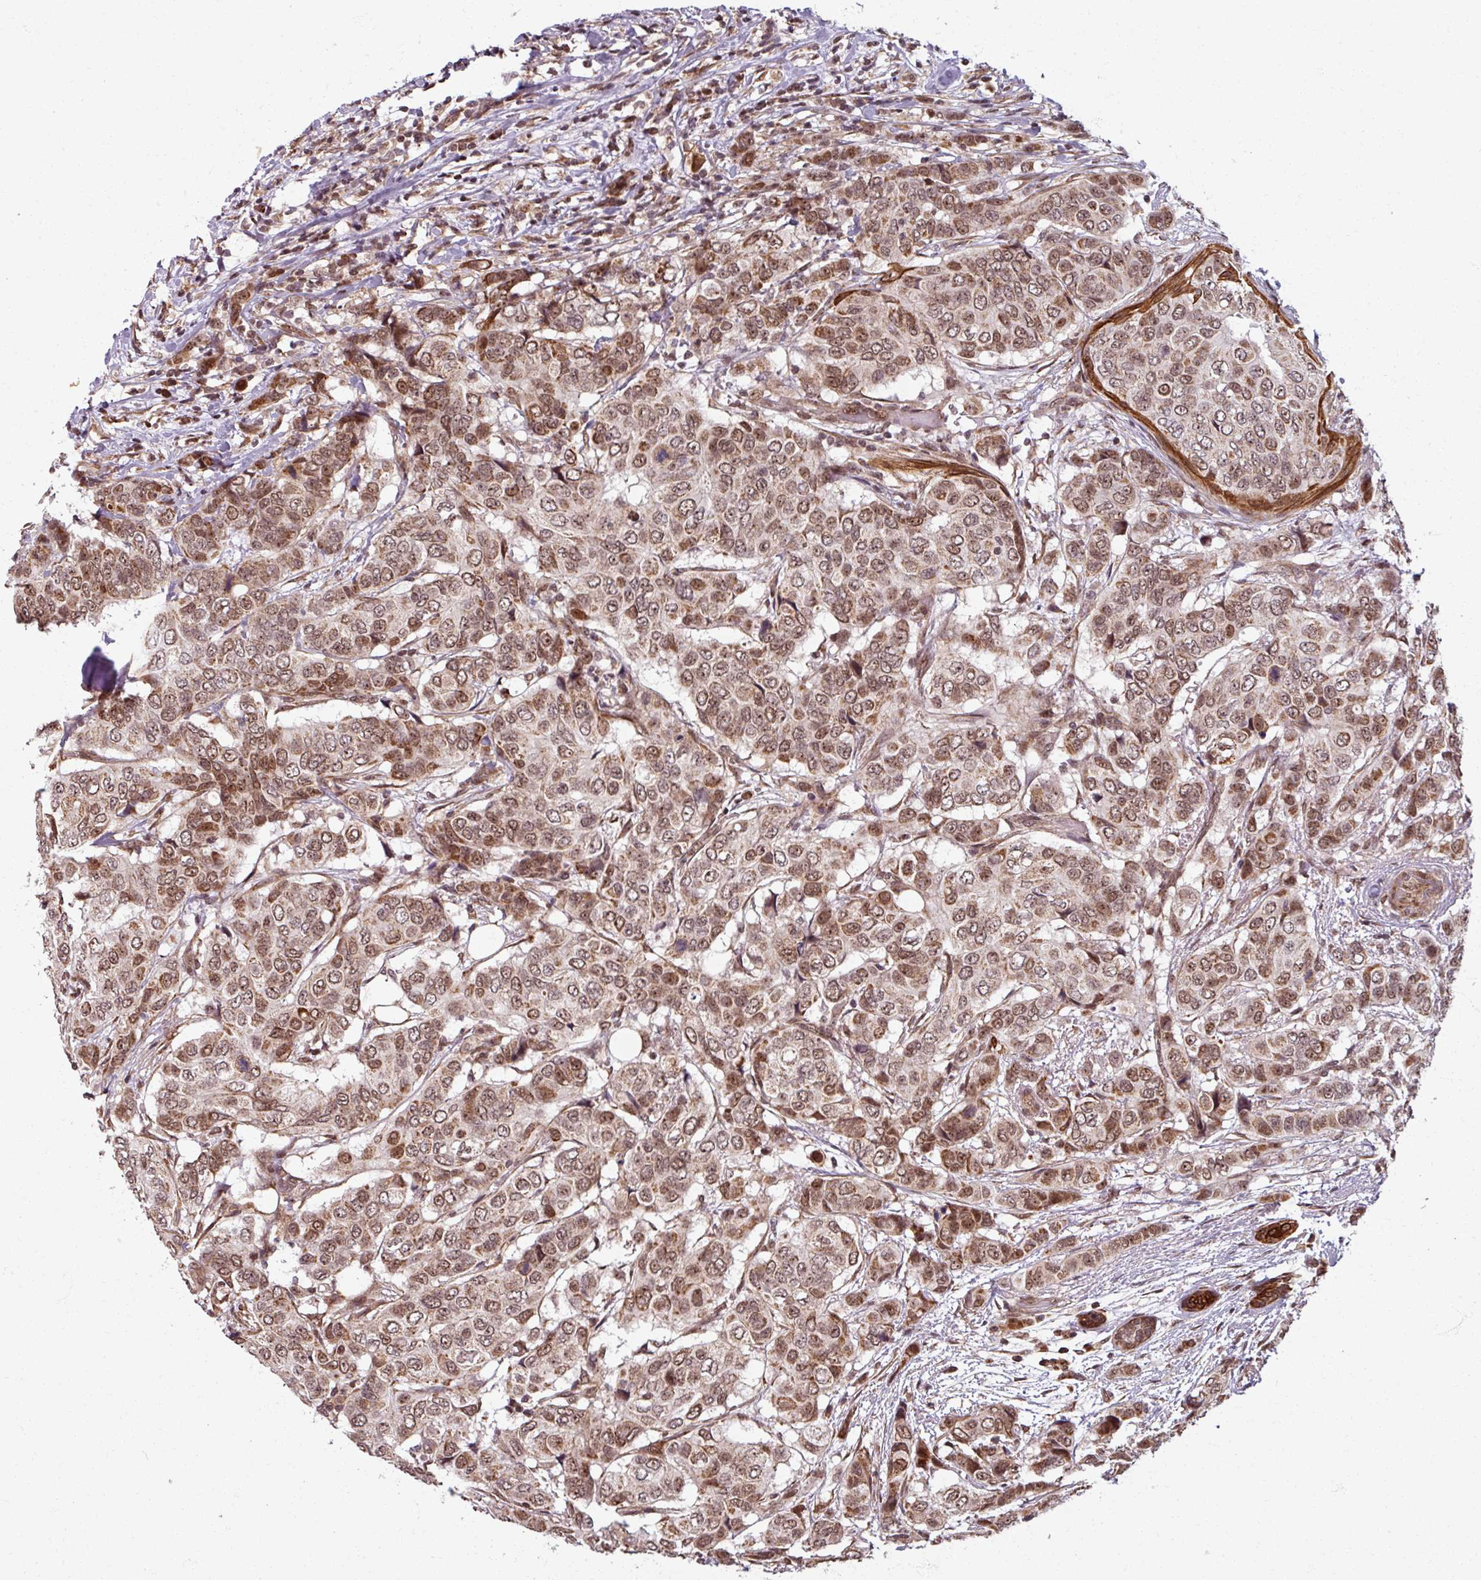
{"staining": {"intensity": "moderate", "quantity": ">75%", "location": "cytoplasmic/membranous,nuclear"}, "tissue": "breast cancer", "cell_type": "Tumor cells", "image_type": "cancer", "snomed": [{"axis": "morphology", "description": "Lobular carcinoma"}, {"axis": "topography", "description": "Breast"}], "caption": "Protein expression analysis of lobular carcinoma (breast) displays moderate cytoplasmic/membranous and nuclear expression in approximately >75% of tumor cells. (brown staining indicates protein expression, while blue staining denotes nuclei).", "gene": "SWI5", "patient": {"sex": "female", "age": 51}}